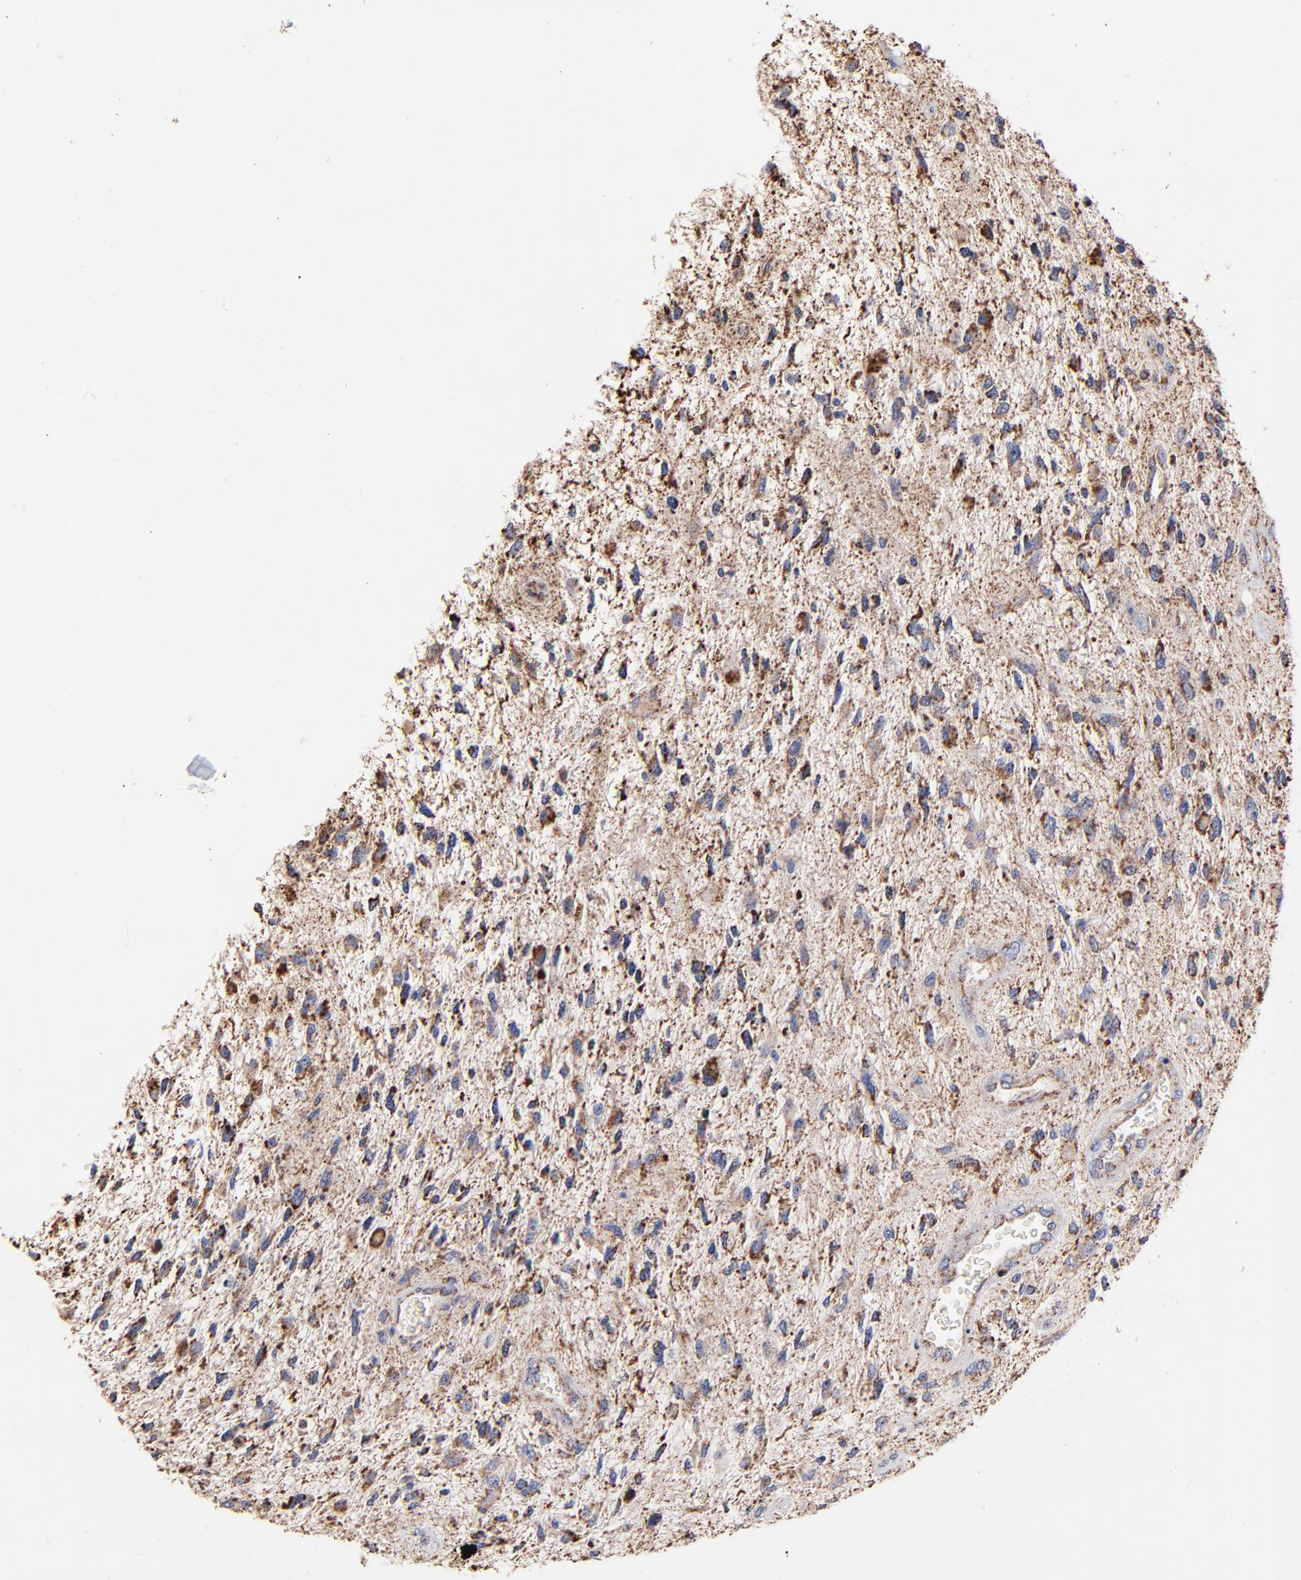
{"staining": {"intensity": "weak", "quantity": ">75%", "location": "cytoplasmic/membranous"}, "tissue": "glioma", "cell_type": "Tumor cells", "image_type": "cancer", "snomed": [{"axis": "morphology", "description": "Glioma, malignant, High grade"}, {"axis": "topography", "description": "Brain"}], "caption": "Protein analysis of high-grade glioma (malignant) tissue shows weak cytoplasmic/membranous positivity in about >75% of tumor cells. (Stains: DAB (3,3'-diaminobenzidine) in brown, nuclei in blue, Microscopy: brightfield microscopy at high magnification).", "gene": "SSBP1", "patient": {"sex": "female", "age": 60}}